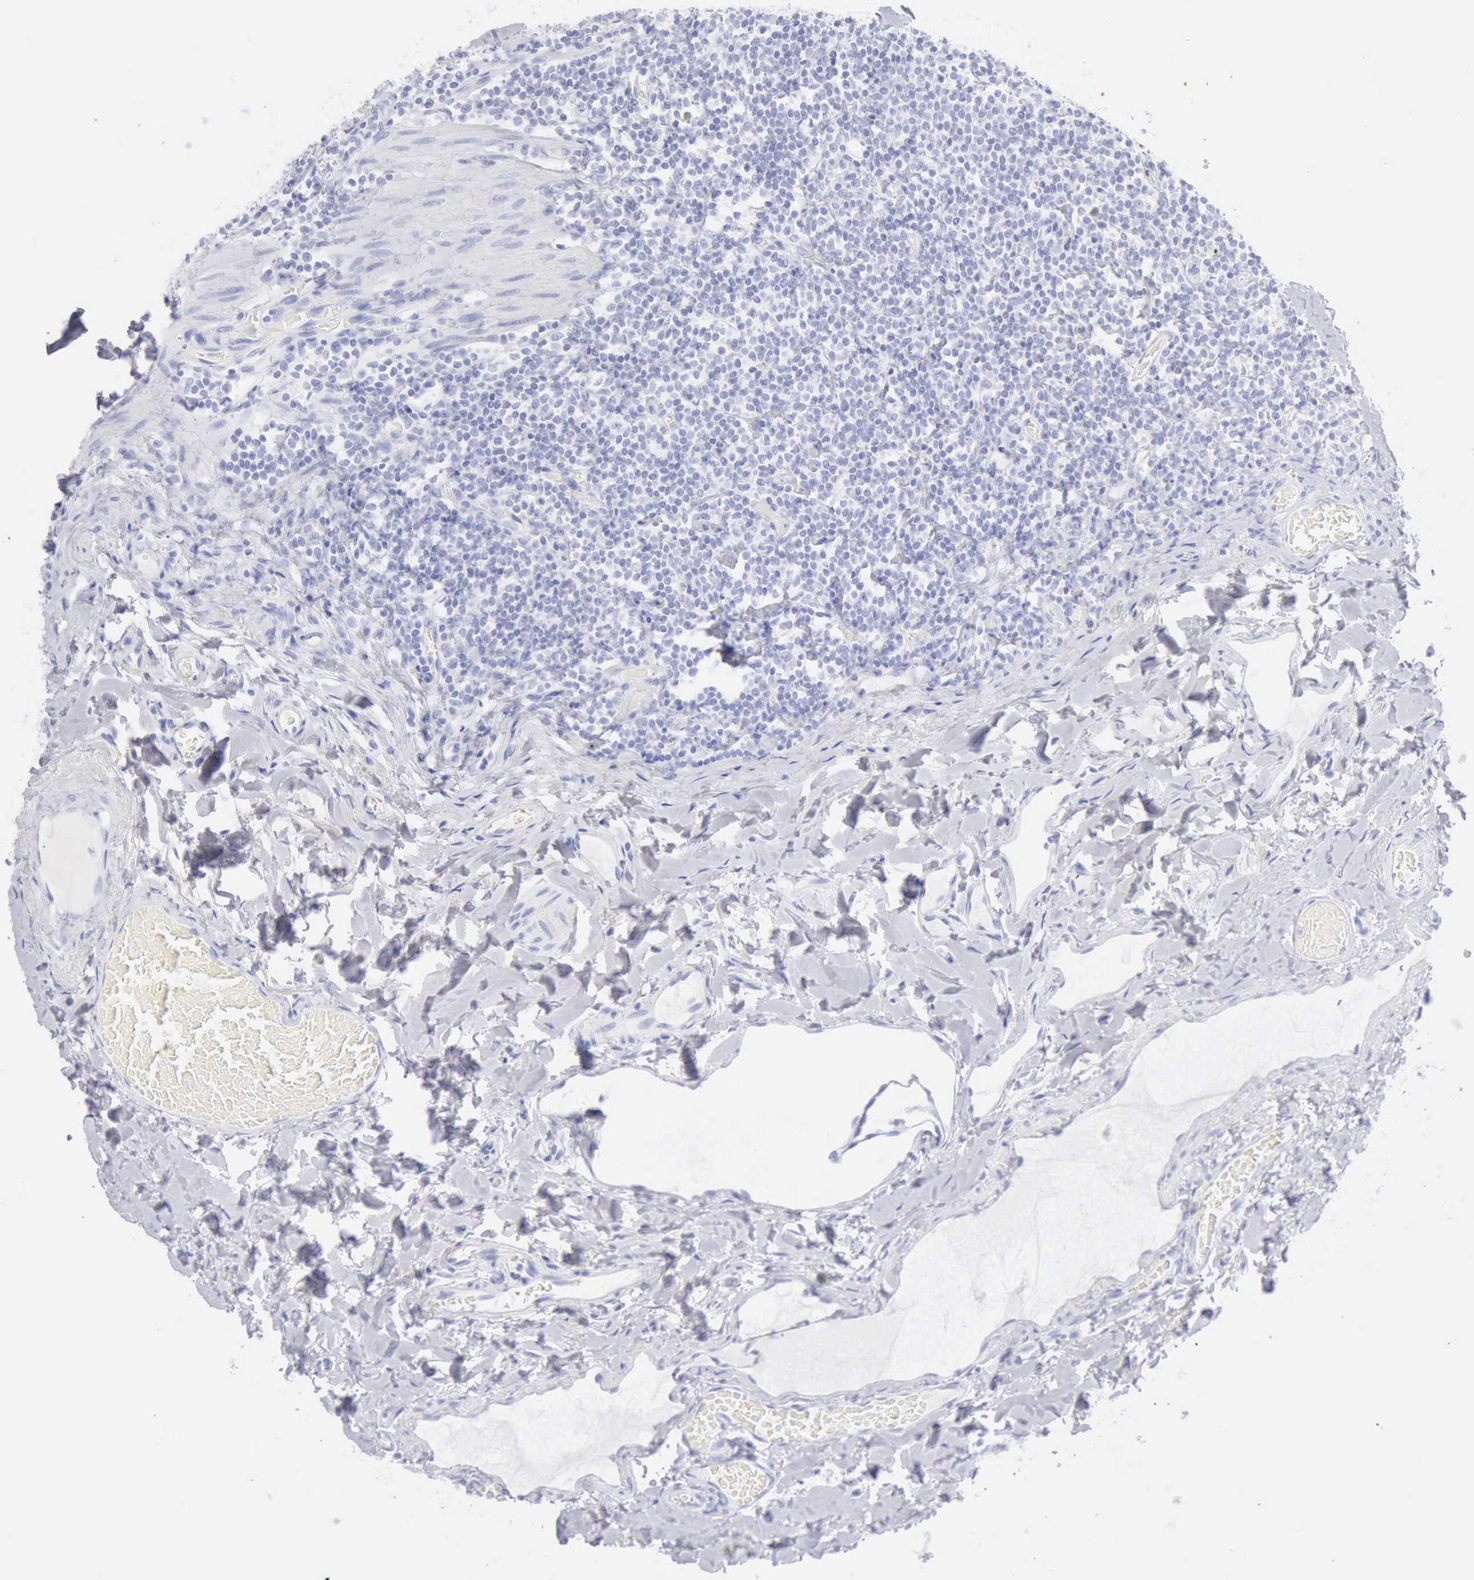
{"staining": {"intensity": "negative", "quantity": "none", "location": "none"}, "tissue": "duodenum", "cell_type": "Glandular cells", "image_type": "normal", "snomed": [{"axis": "morphology", "description": "Normal tissue, NOS"}, {"axis": "topography", "description": "Duodenum"}], "caption": "This is a histopathology image of IHC staining of benign duodenum, which shows no expression in glandular cells. (DAB (3,3'-diaminobenzidine) IHC with hematoxylin counter stain).", "gene": "KRT10", "patient": {"sex": "male", "age": 66}}